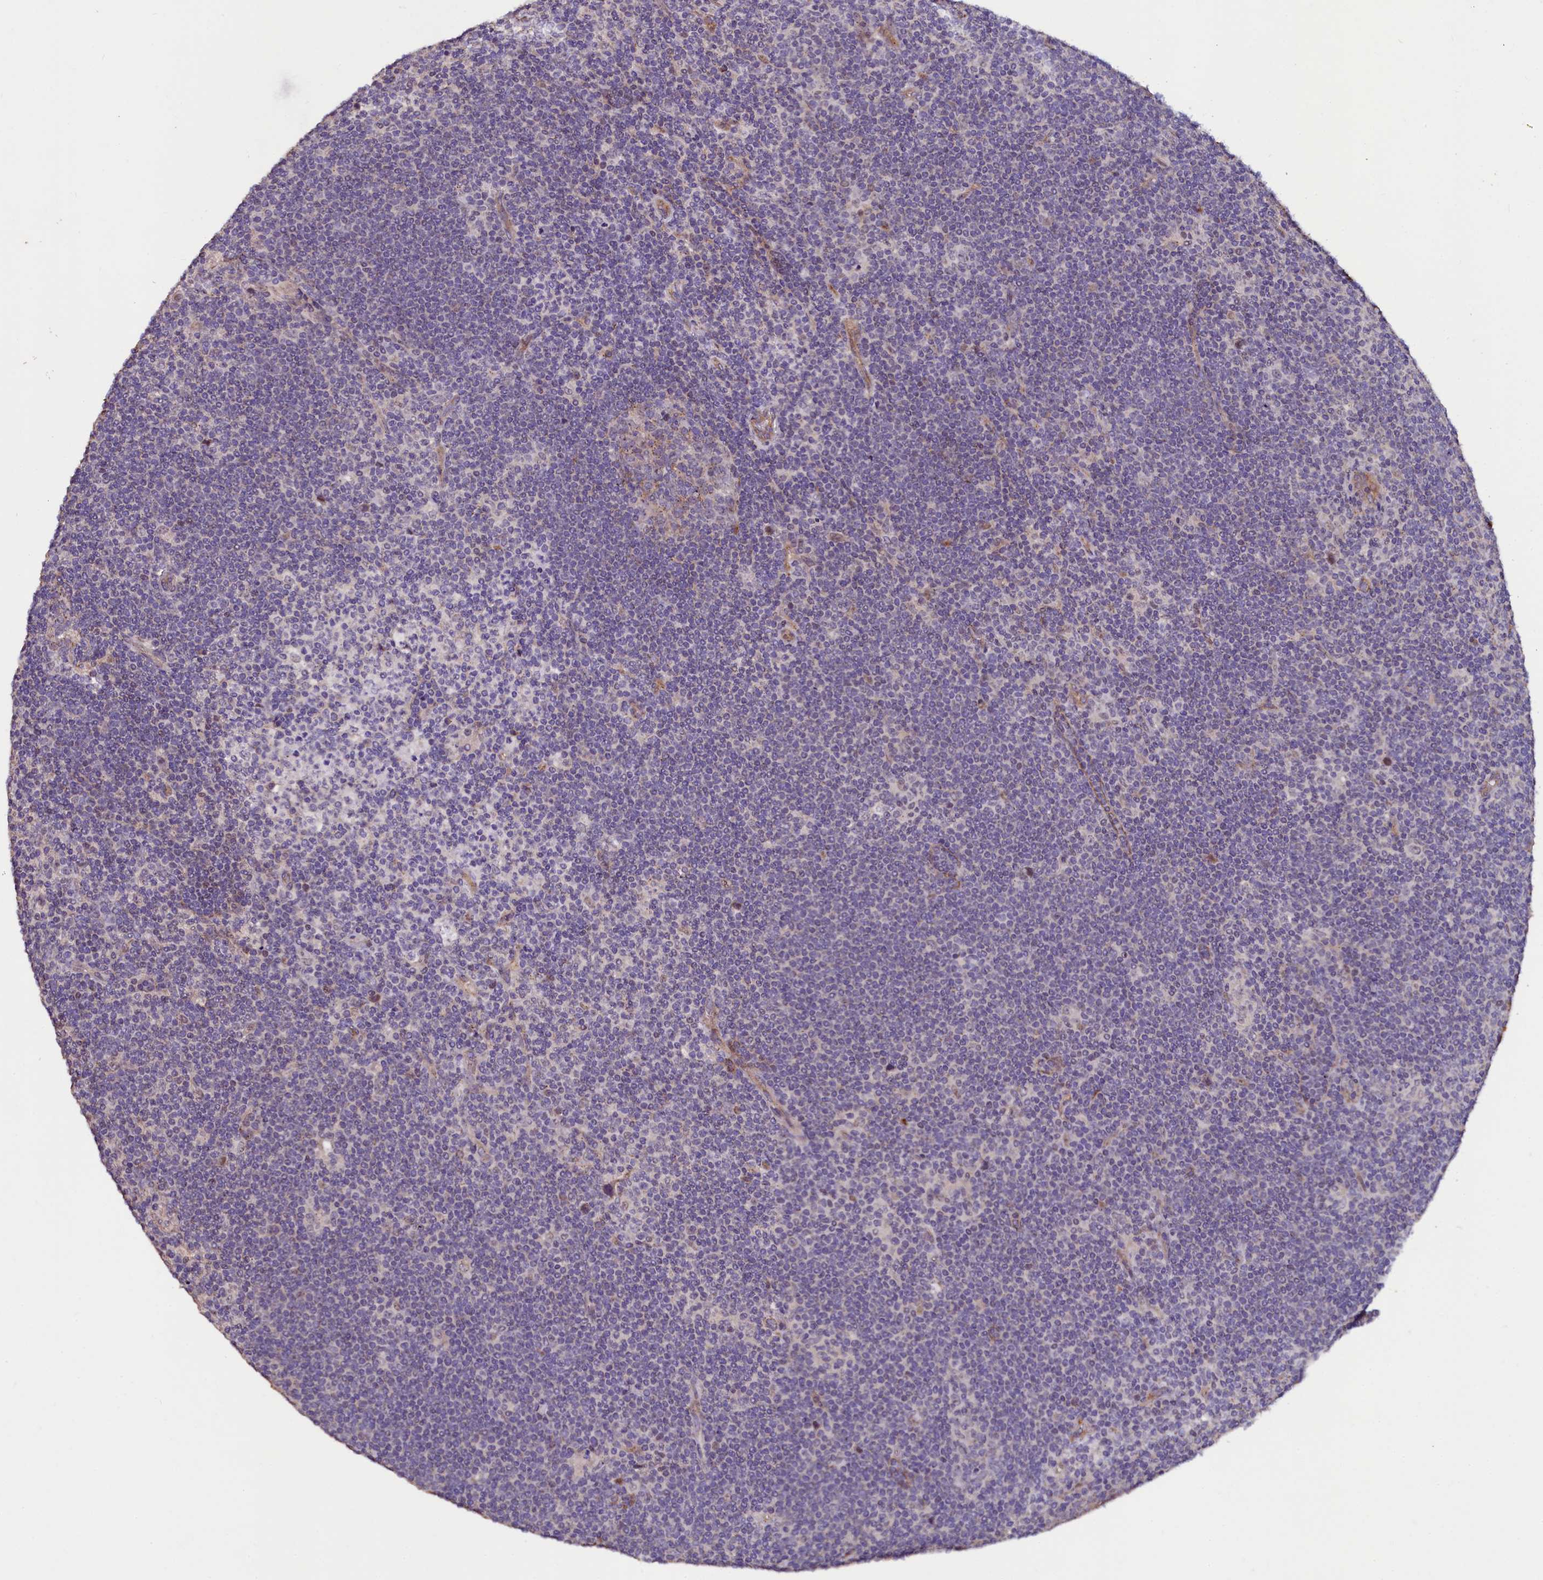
{"staining": {"intensity": "weak", "quantity": "<25%", "location": "cytoplasmic/membranous"}, "tissue": "lymphoma", "cell_type": "Tumor cells", "image_type": "cancer", "snomed": [{"axis": "morphology", "description": "Hodgkin's disease, NOS"}, {"axis": "topography", "description": "Lymph node"}], "caption": "This histopathology image is of Hodgkin's disease stained with IHC to label a protein in brown with the nuclei are counter-stained blue. There is no expression in tumor cells.", "gene": "PALM", "patient": {"sex": "female", "age": 57}}